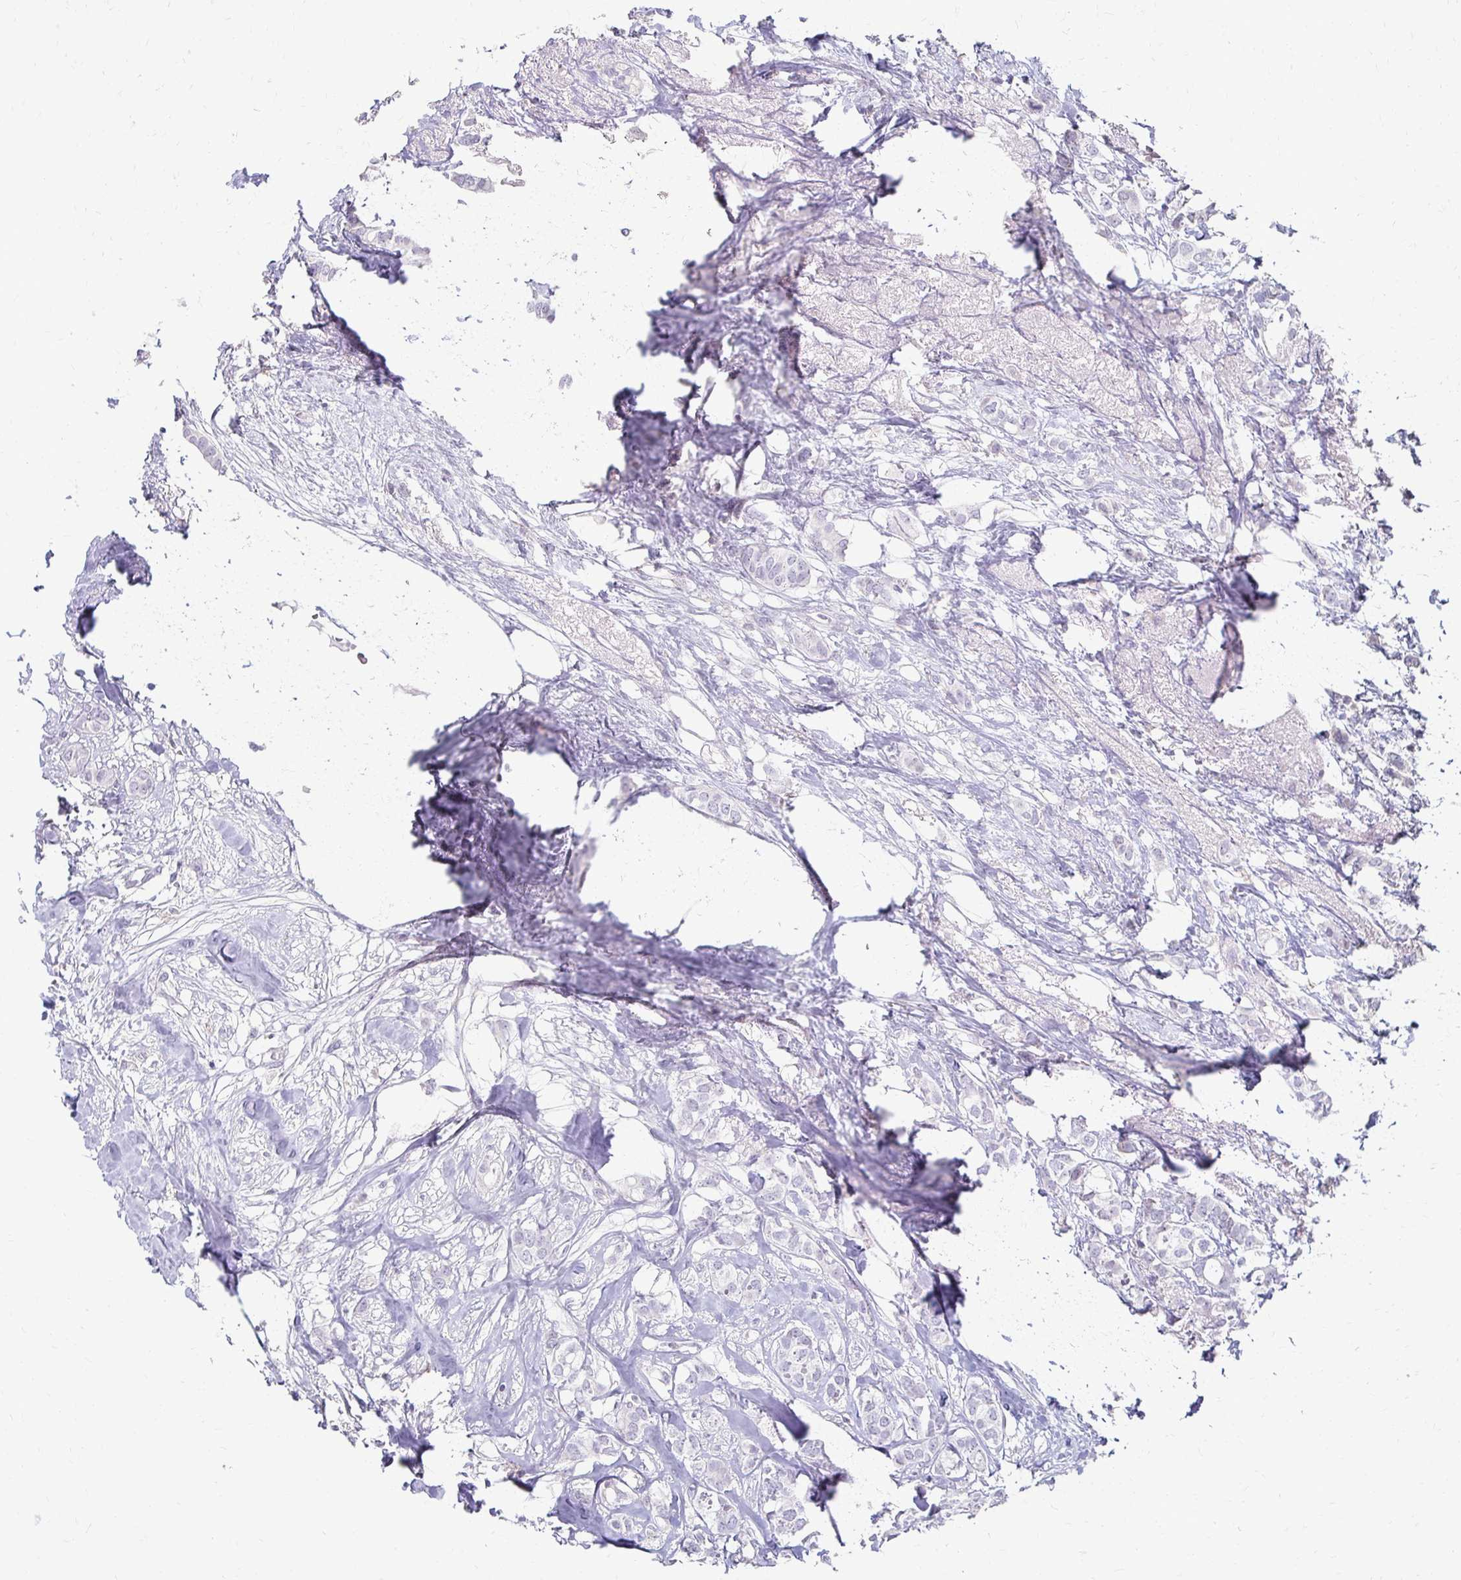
{"staining": {"intensity": "negative", "quantity": "none", "location": "none"}, "tissue": "breast cancer", "cell_type": "Tumor cells", "image_type": "cancer", "snomed": [{"axis": "morphology", "description": "Duct carcinoma"}, {"axis": "topography", "description": "Breast"}], "caption": "Human intraductal carcinoma (breast) stained for a protein using immunohistochemistry reveals no positivity in tumor cells.", "gene": "FCGR2B", "patient": {"sex": "female", "age": 62}}